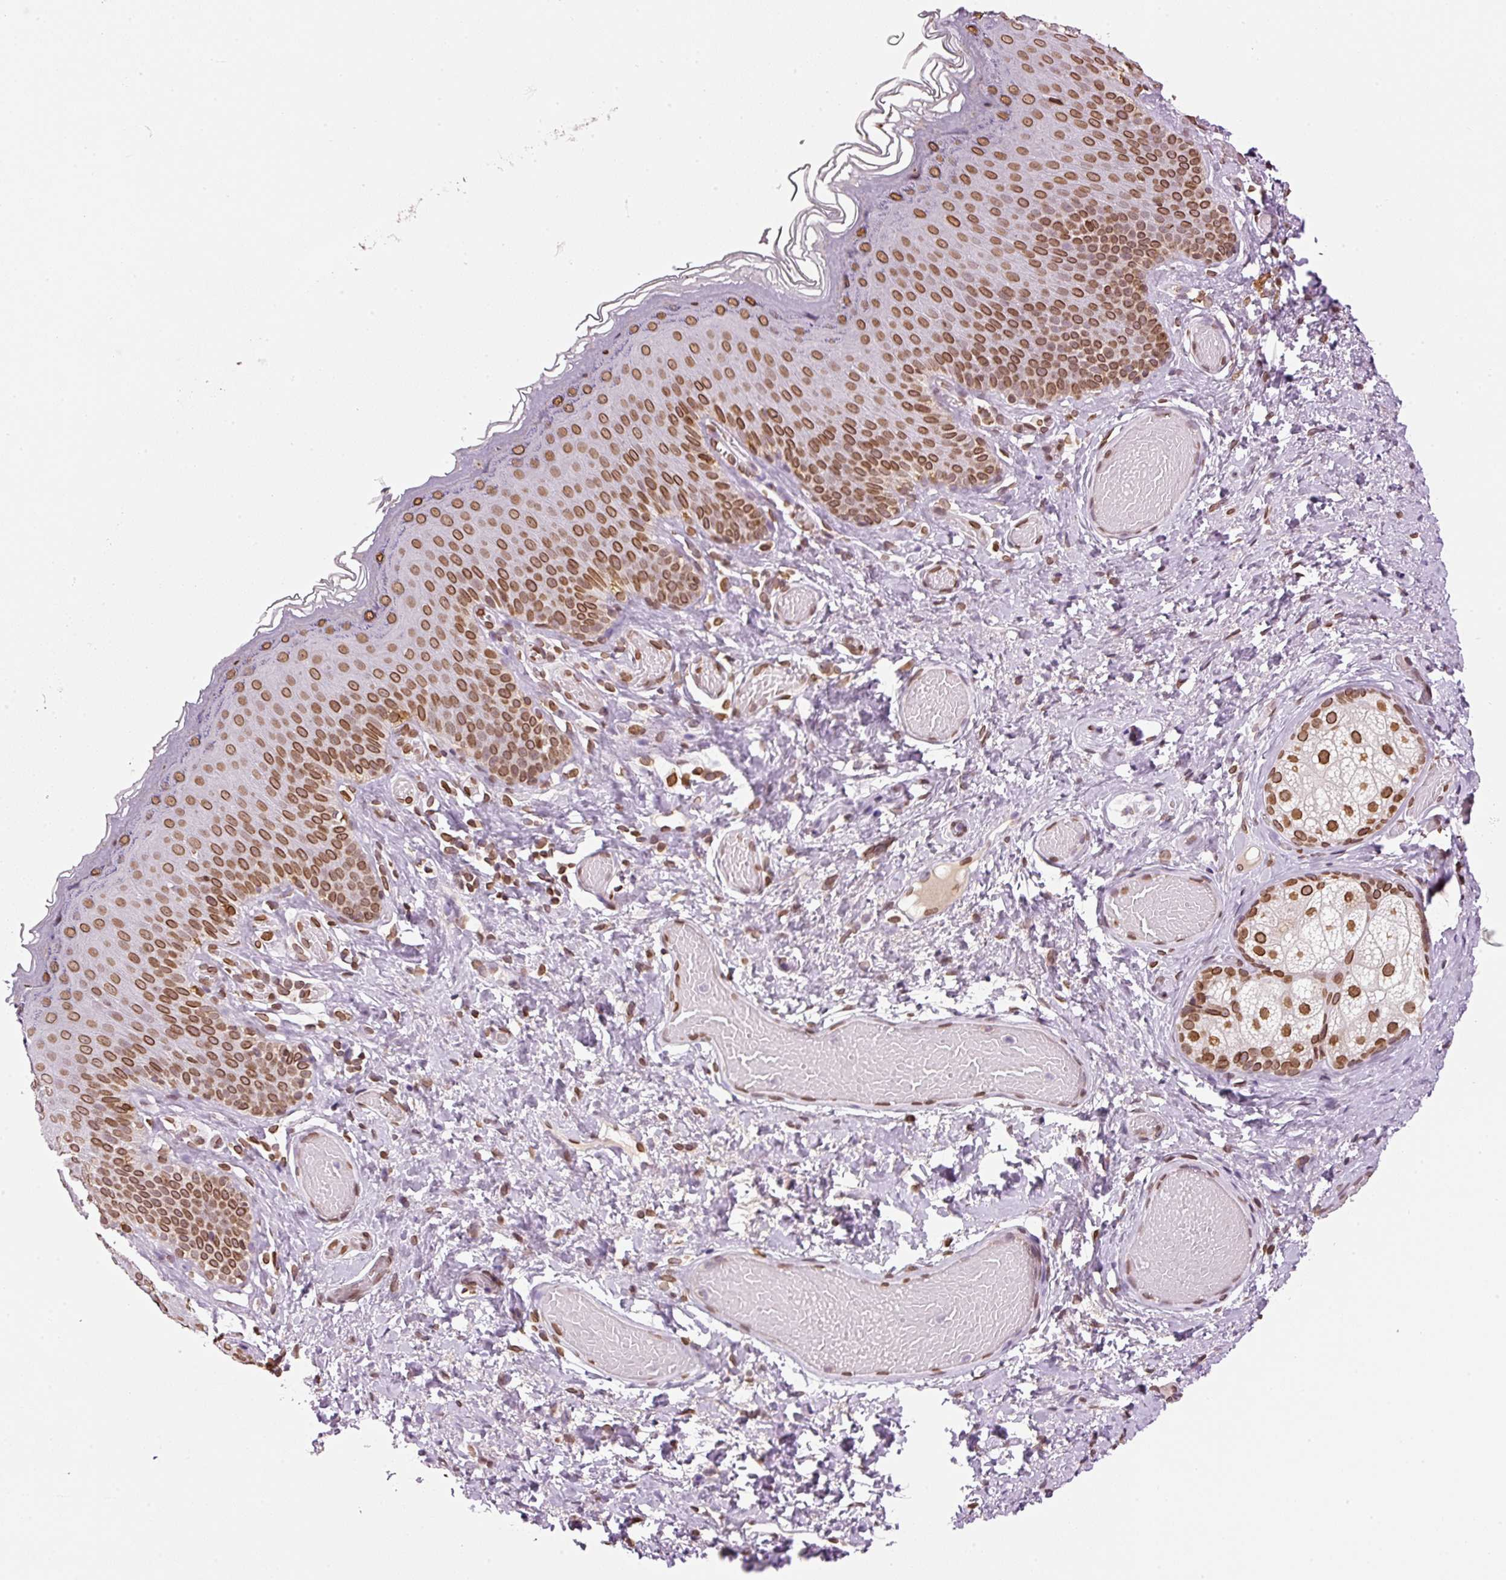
{"staining": {"intensity": "moderate", "quantity": ">75%", "location": "cytoplasmic/membranous,nuclear"}, "tissue": "skin", "cell_type": "Epidermal cells", "image_type": "normal", "snomed": [{"axis": "morphology", "description": "Normal tissue, NOS"}, {"axis": "topography", "description": "Anal"}], "caption": "Epidermal cells exhibit medium levels of moderate cytoplasmic/membranous,nuclear positivity in about >75% of cells in benign skin. (brown staining indicates protein expression, while blue staining denotes nuclei).", "gene": "ZNF224", "patient": {"sex": "female", "age": 40}}